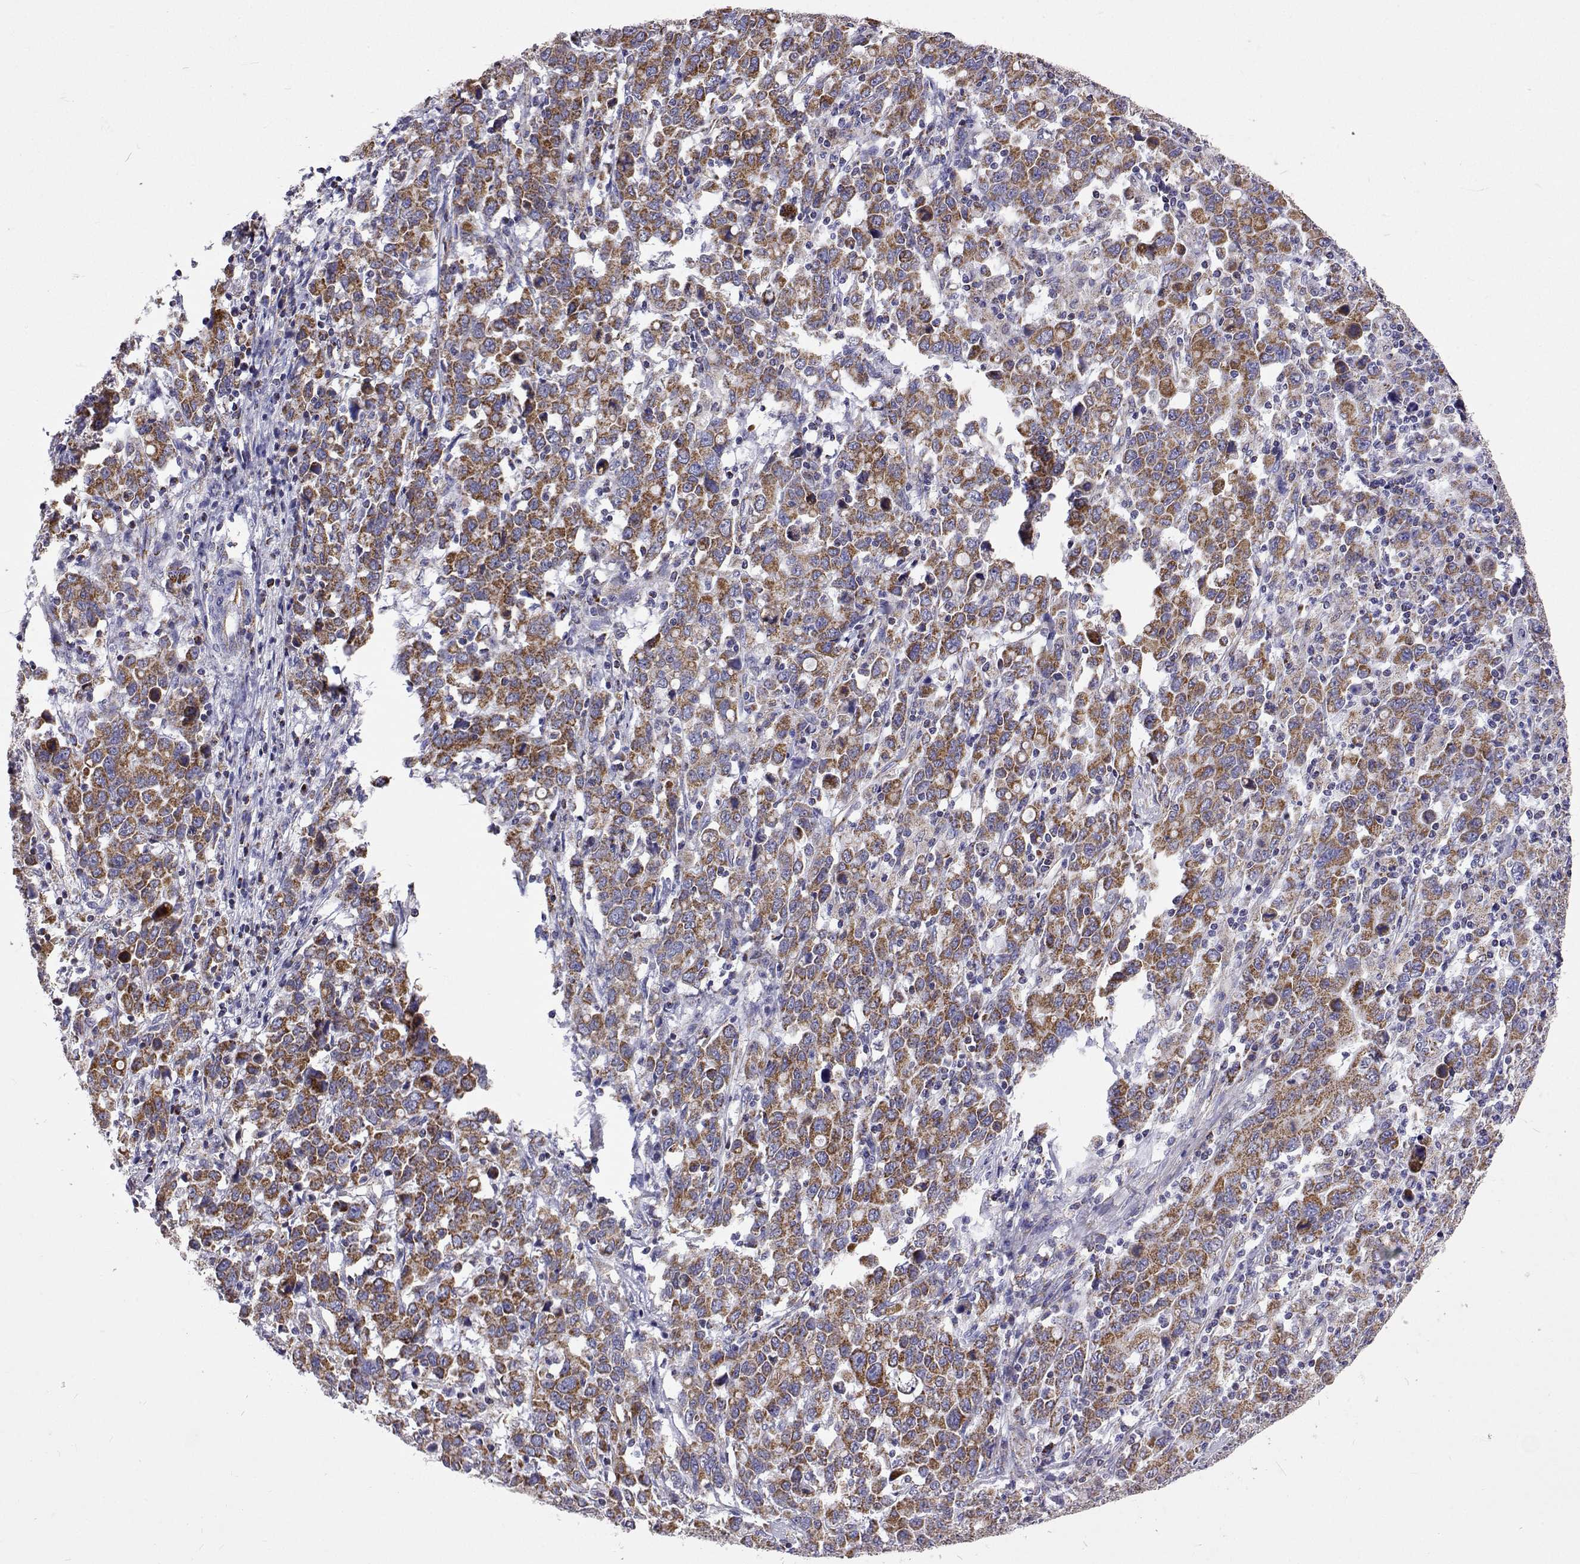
{"staining": {"intensity": "moderate", "quantity": ">75%", "location": "cytoplasmic/membranous"}, "tissue": "stomach cancer", "cell_type": "Tumor cells", "image_type": "cancer", "snomed": [{"axis": "morphology", "description": "Adenocarcinoma, NOS"}, {"axis": "topography", "description": "Stomach, upper"}], "caption": "Stomach cancer (adenocarcinoma) was stained to show a protein in brown. There is medium levels of moderate cytoplasmic/membranous positivity in about >75% of tumor cells.", "gene": "MCCC2", "patient": {"sex": "male", "age": 69}}